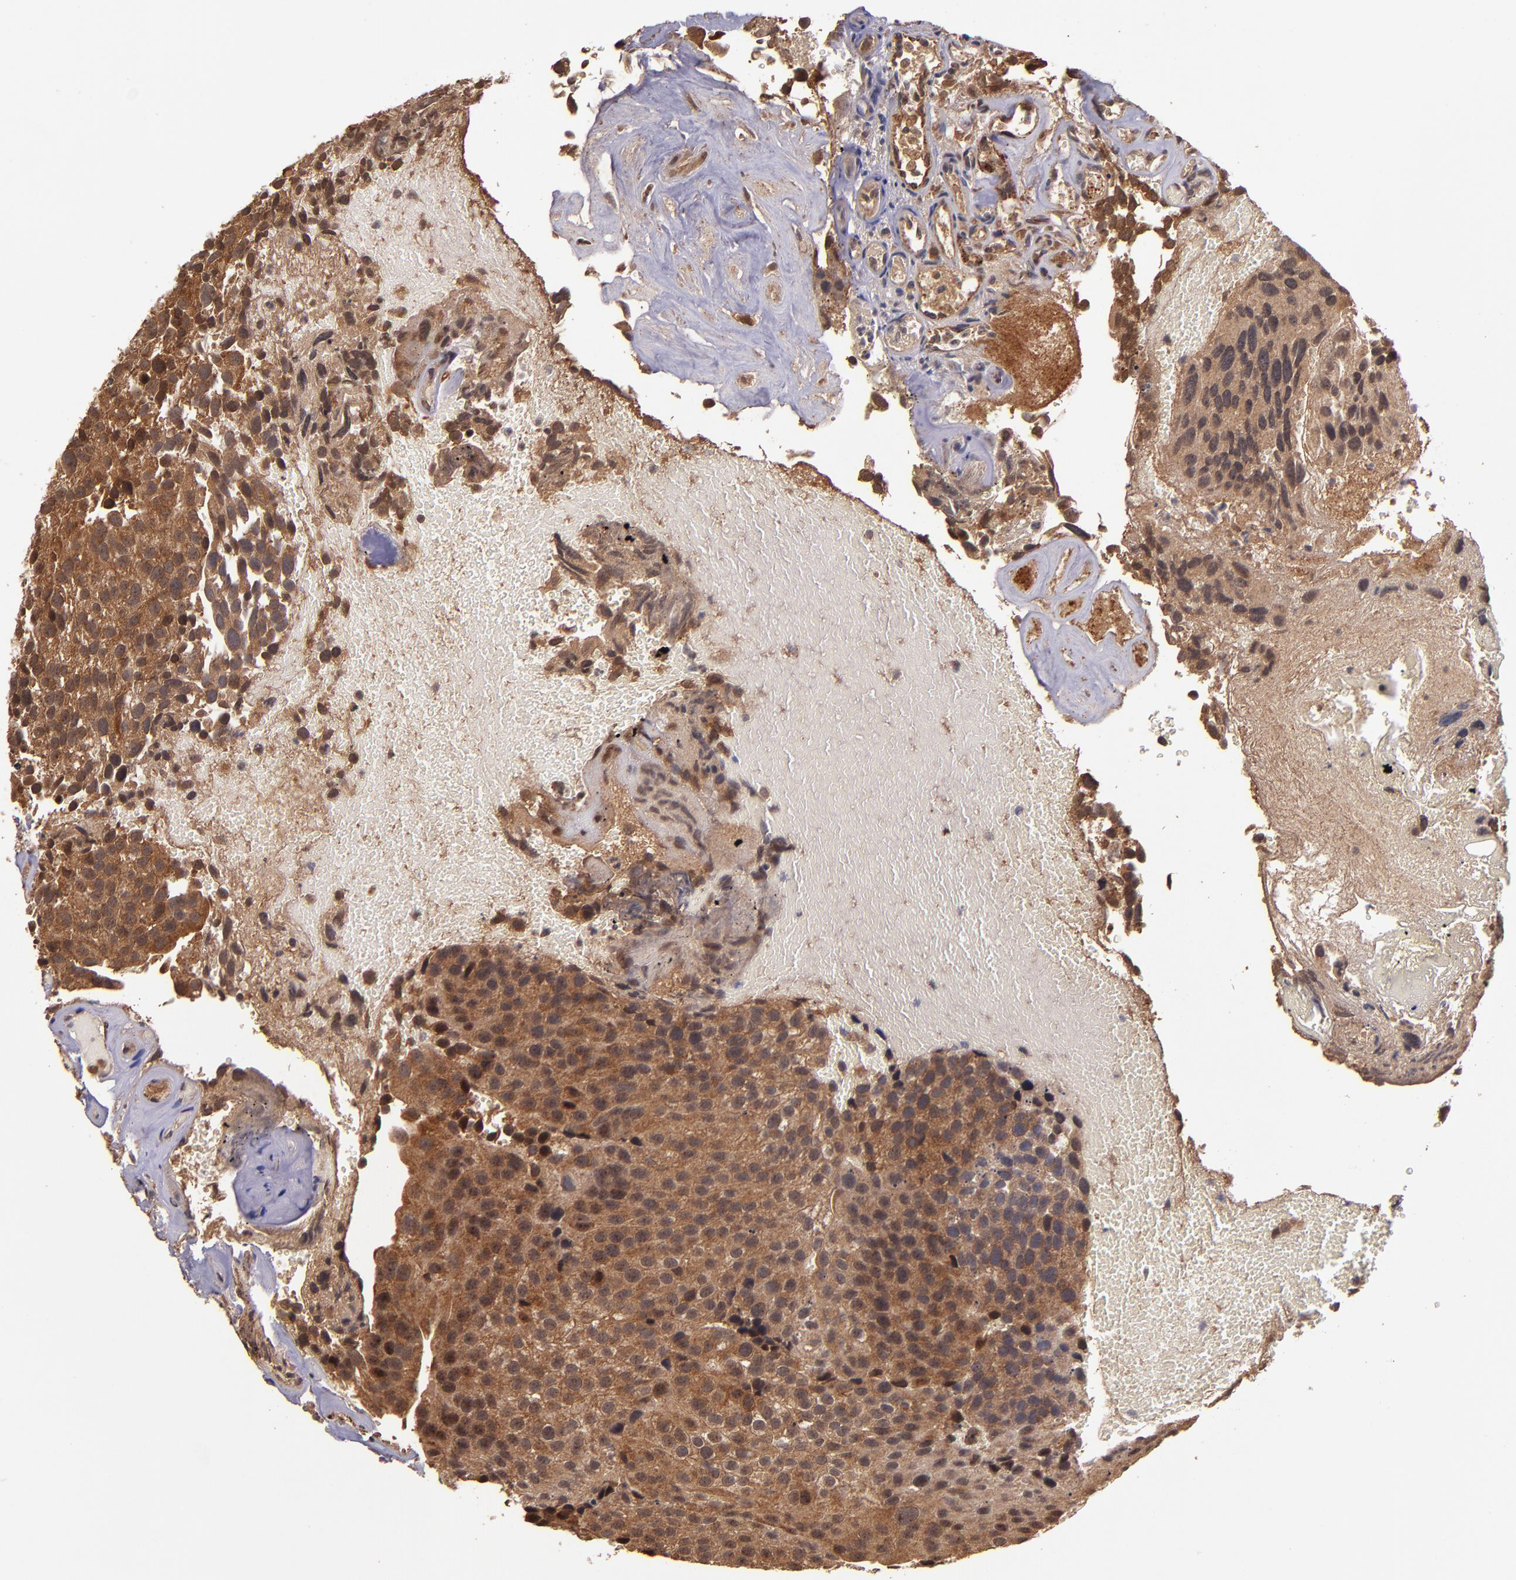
{"staining": {"intensity": "strong", "quantity": ">75%", "location": "cytoplasmic/membranous,nuclear"}, "tissue": "urothelial cancer", "cell_type": "Tumor cells", "image_type": "cancer", "snomed": [{"axis": "morphology", "description": "Urothelial carcinoma, High grade"}, {"axis": "topography", "description": "Urinary bladder"}], "caption": "IHC histopathology image of human urothelial cancer stained for a protein (brown), which reveals high levels of strong cytoplasmic/membranous and nuclear expression in about >75% of tumor cells.", "gene": "RIOK3", "patient": {"sex": "male", "age": 72}}